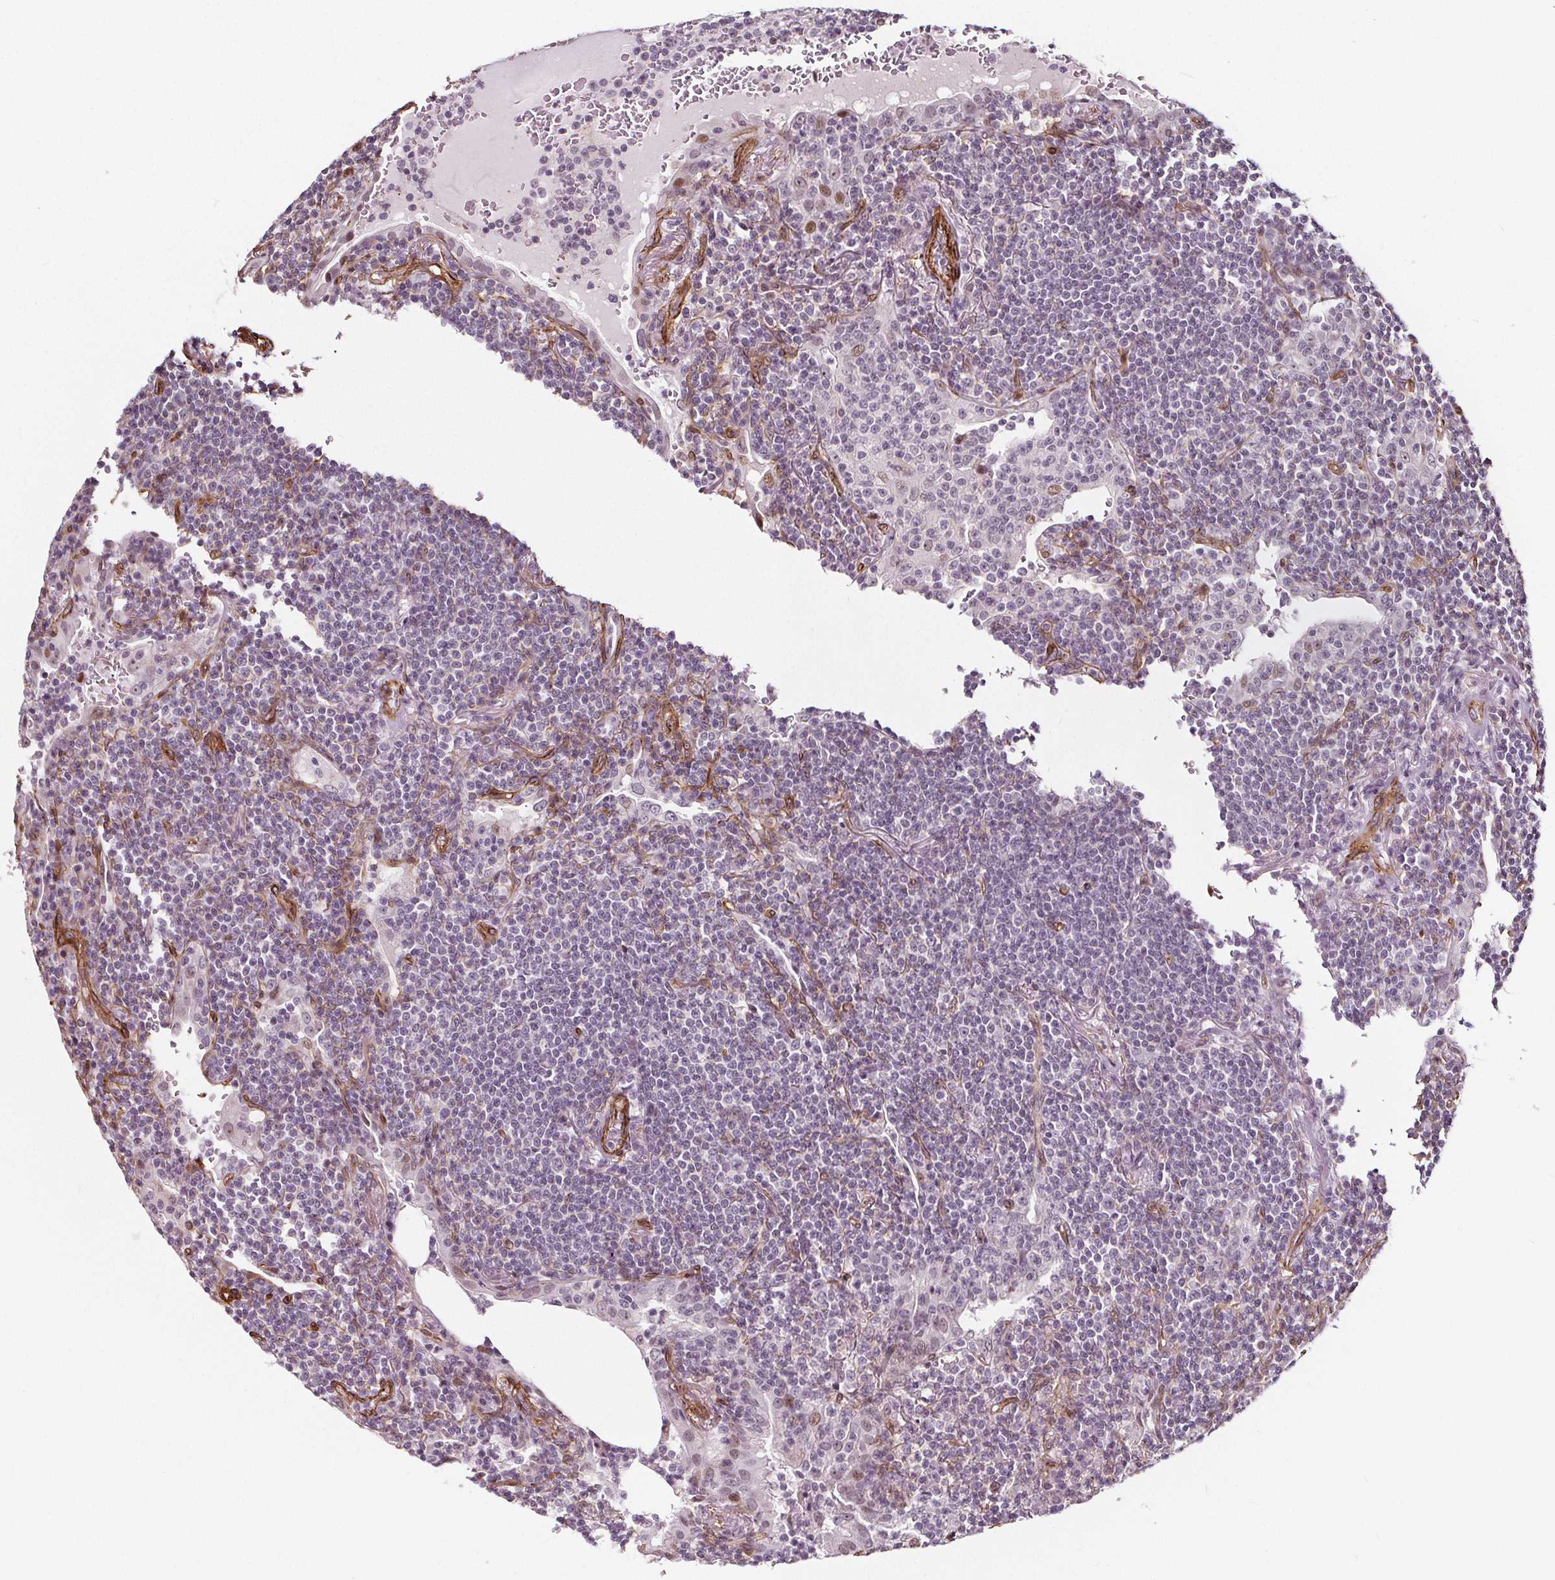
{"staining": {"intensity": "negative", "quantity": "none", "location": "none"}, "tissue": "lymphoma", "cell_type": "Tumor cells", "image_type": "cancer", "snomed": [{"axis": "morphology", "description": "Malignant lymphoma, non-Hodgkin's type, Low grade"}, {"axis": "topography", "description": "Lung"}], "caption": "This is an immunohistochemistry photomicrograph of human malignant lymphoma, non-Hodgkin's type (low-grade). There is no positivity in tumor cells.", "gene": "HAS1", "patient": {"sex": "female", "age": 71}}